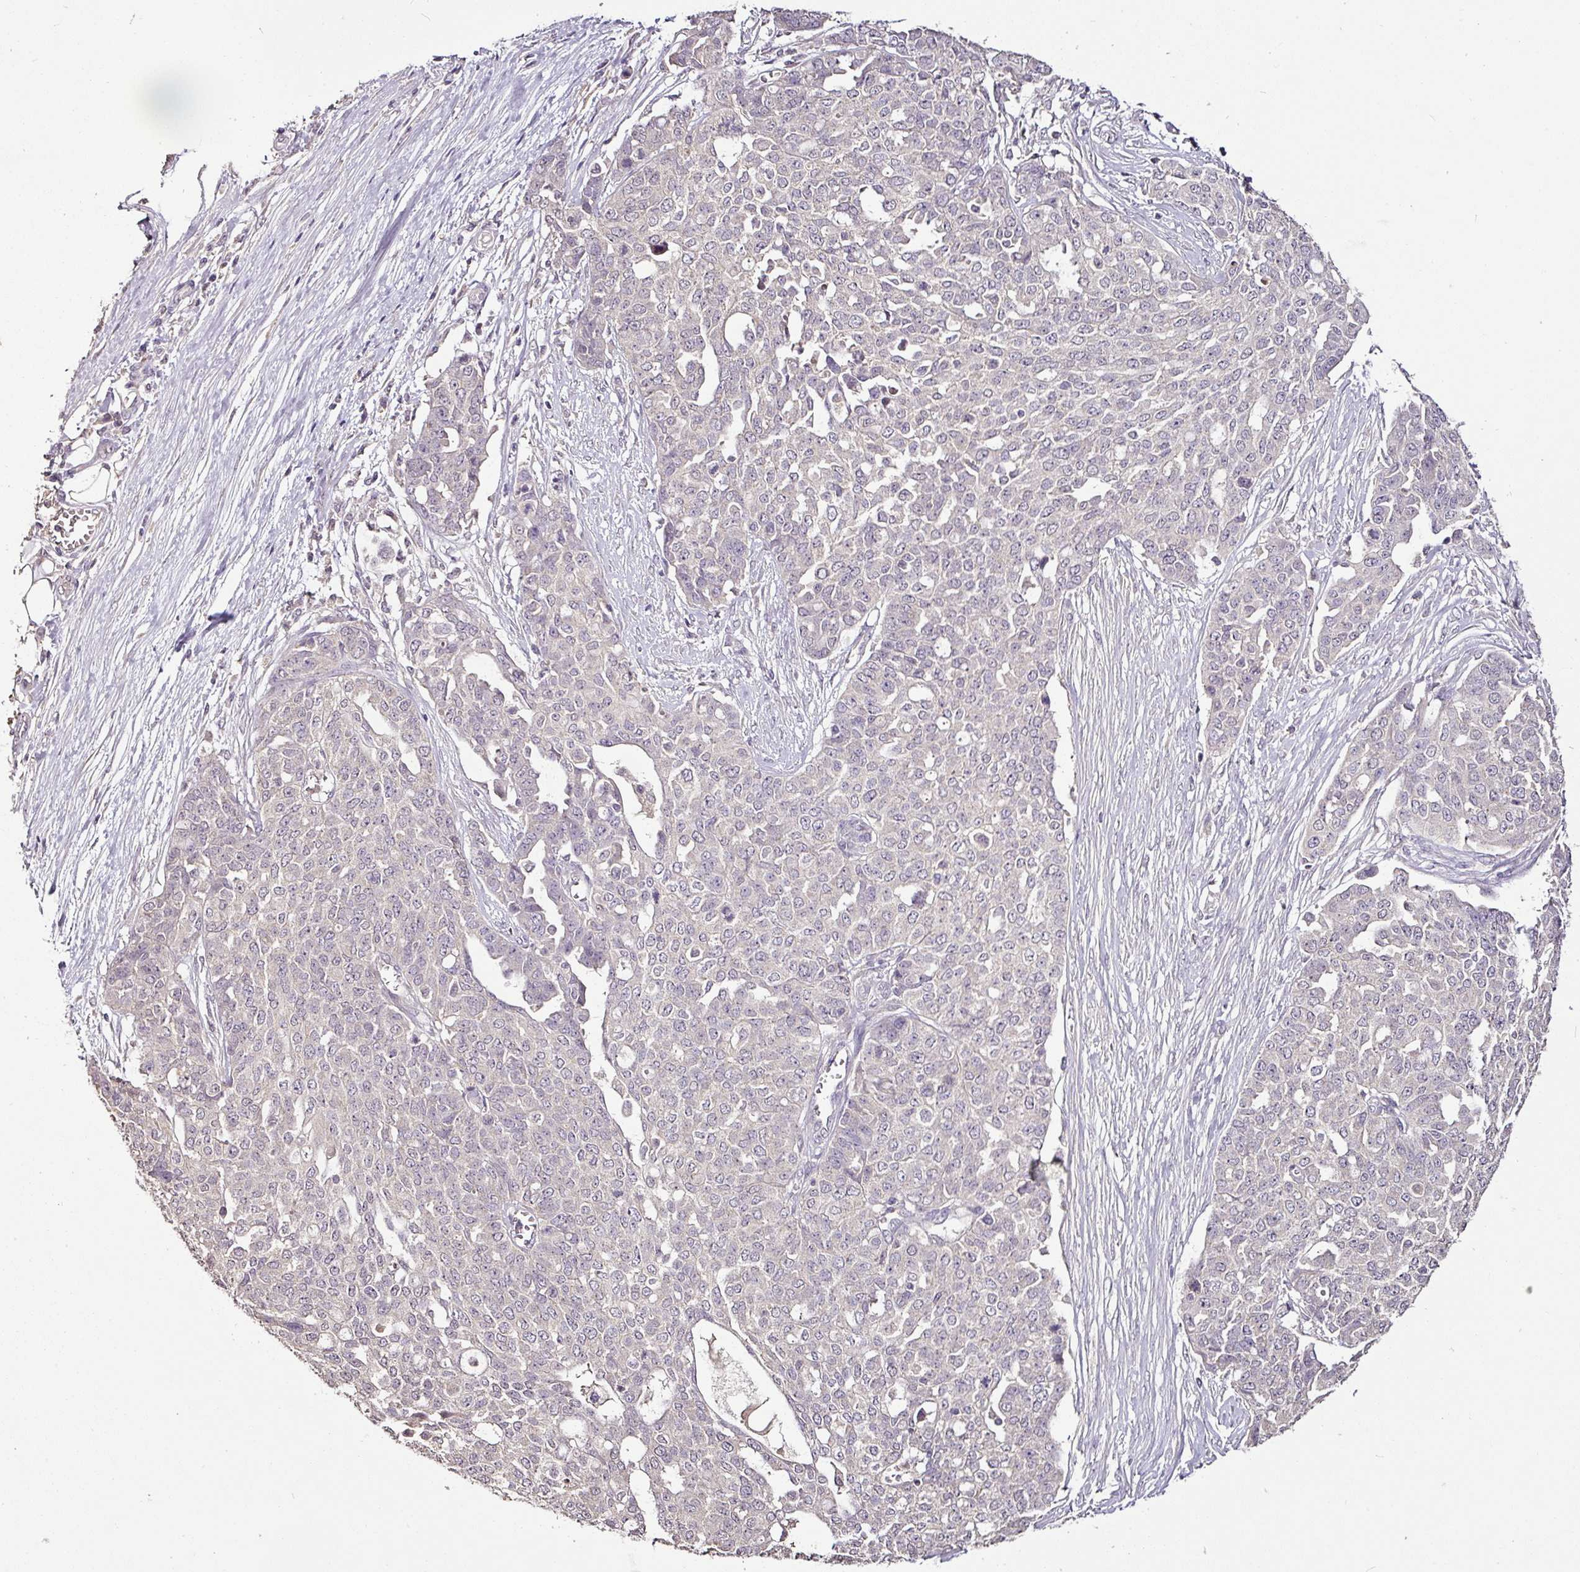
{"staining": {"intensity": "negative", "quantity": "none", "location": "none"}, "tissue": "ovarian cancer", "cell_type": "Tumor cells", "image_type": "cancer", "snomed": [{"axis": "morphology", "description": "Cystadenocarcinoma, serous, NOS"}, {"axis": "topography", "description": "Soft tissue"}, {"axis": "topography", "description": "Ovary"}], "caption": "Histopathology image shows no protein positivity in tumor cells of ovarian cancer tissue.", "gene": "RPL38", "patient": {"sex": "female", "age": 57}}